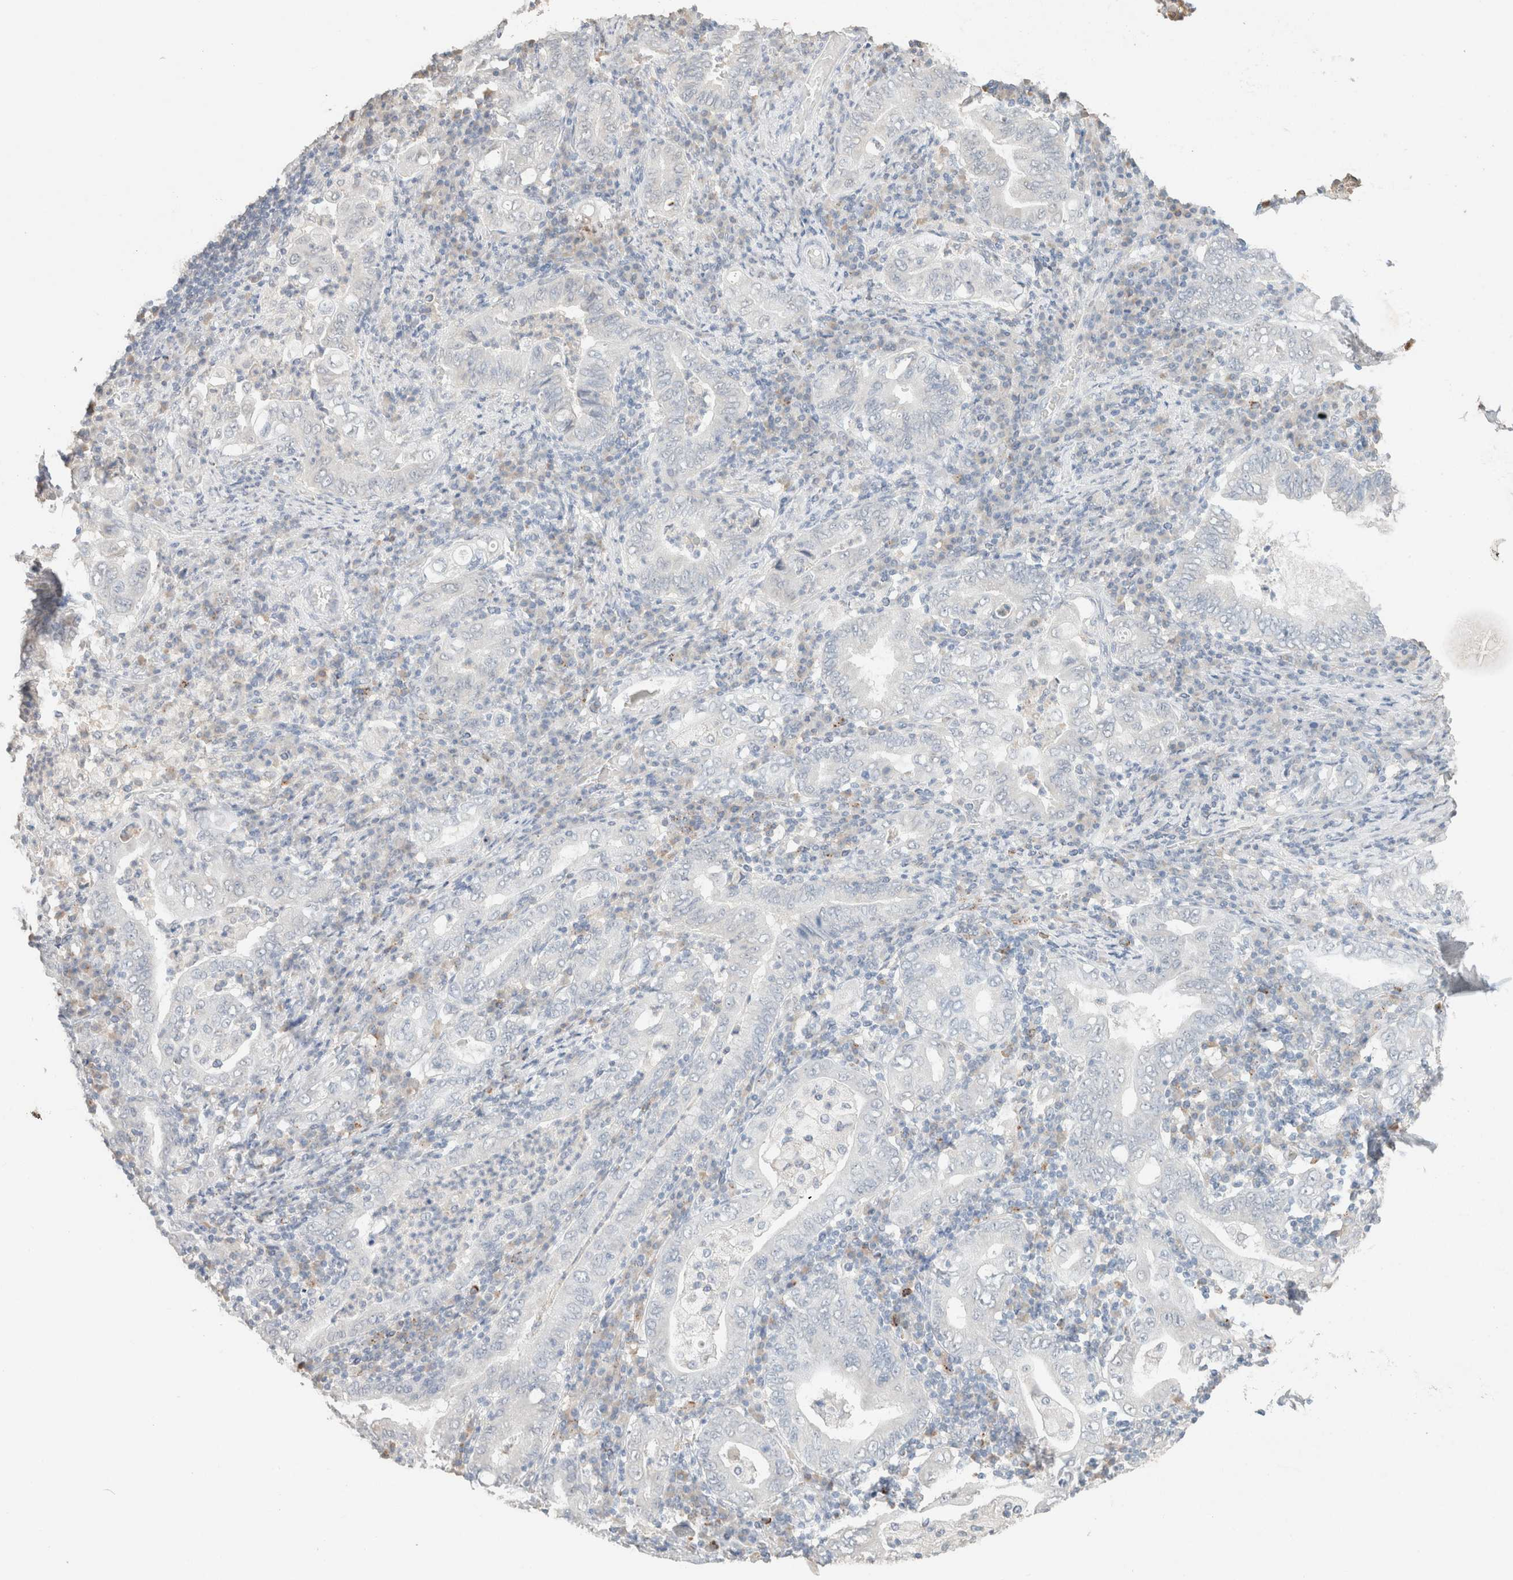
{"staining": {"intensity": "negative", "quantity": "none", "location": "none"}, "tissue": "stomach cancer", "cell_type": "Tumor cells", "image_type": "cancer", "snomed": [{"axis": "morphology", "description": "Normal tissue, NOS"}, {"axis": "morphology", "description": "Adenocarcinoma, NOS"}, {"axis": "topography", "description": "Esophagus"}, {"axis": "topography", "description": "Stomach, upper"}, {"axis": "topography", "description": "Peripheral nerve tissue"}], "caption": "Stomach adenocarcinoma was stained to show a protein in brown. There is no significant positivity in tumor cells. (DAB (3,3'-diaminobenzidine) immunohistochemistry (IHC) with hematoxylin counter stain).", "gene": "CPA1", "patient": {"sex": "male", "age": 62}}